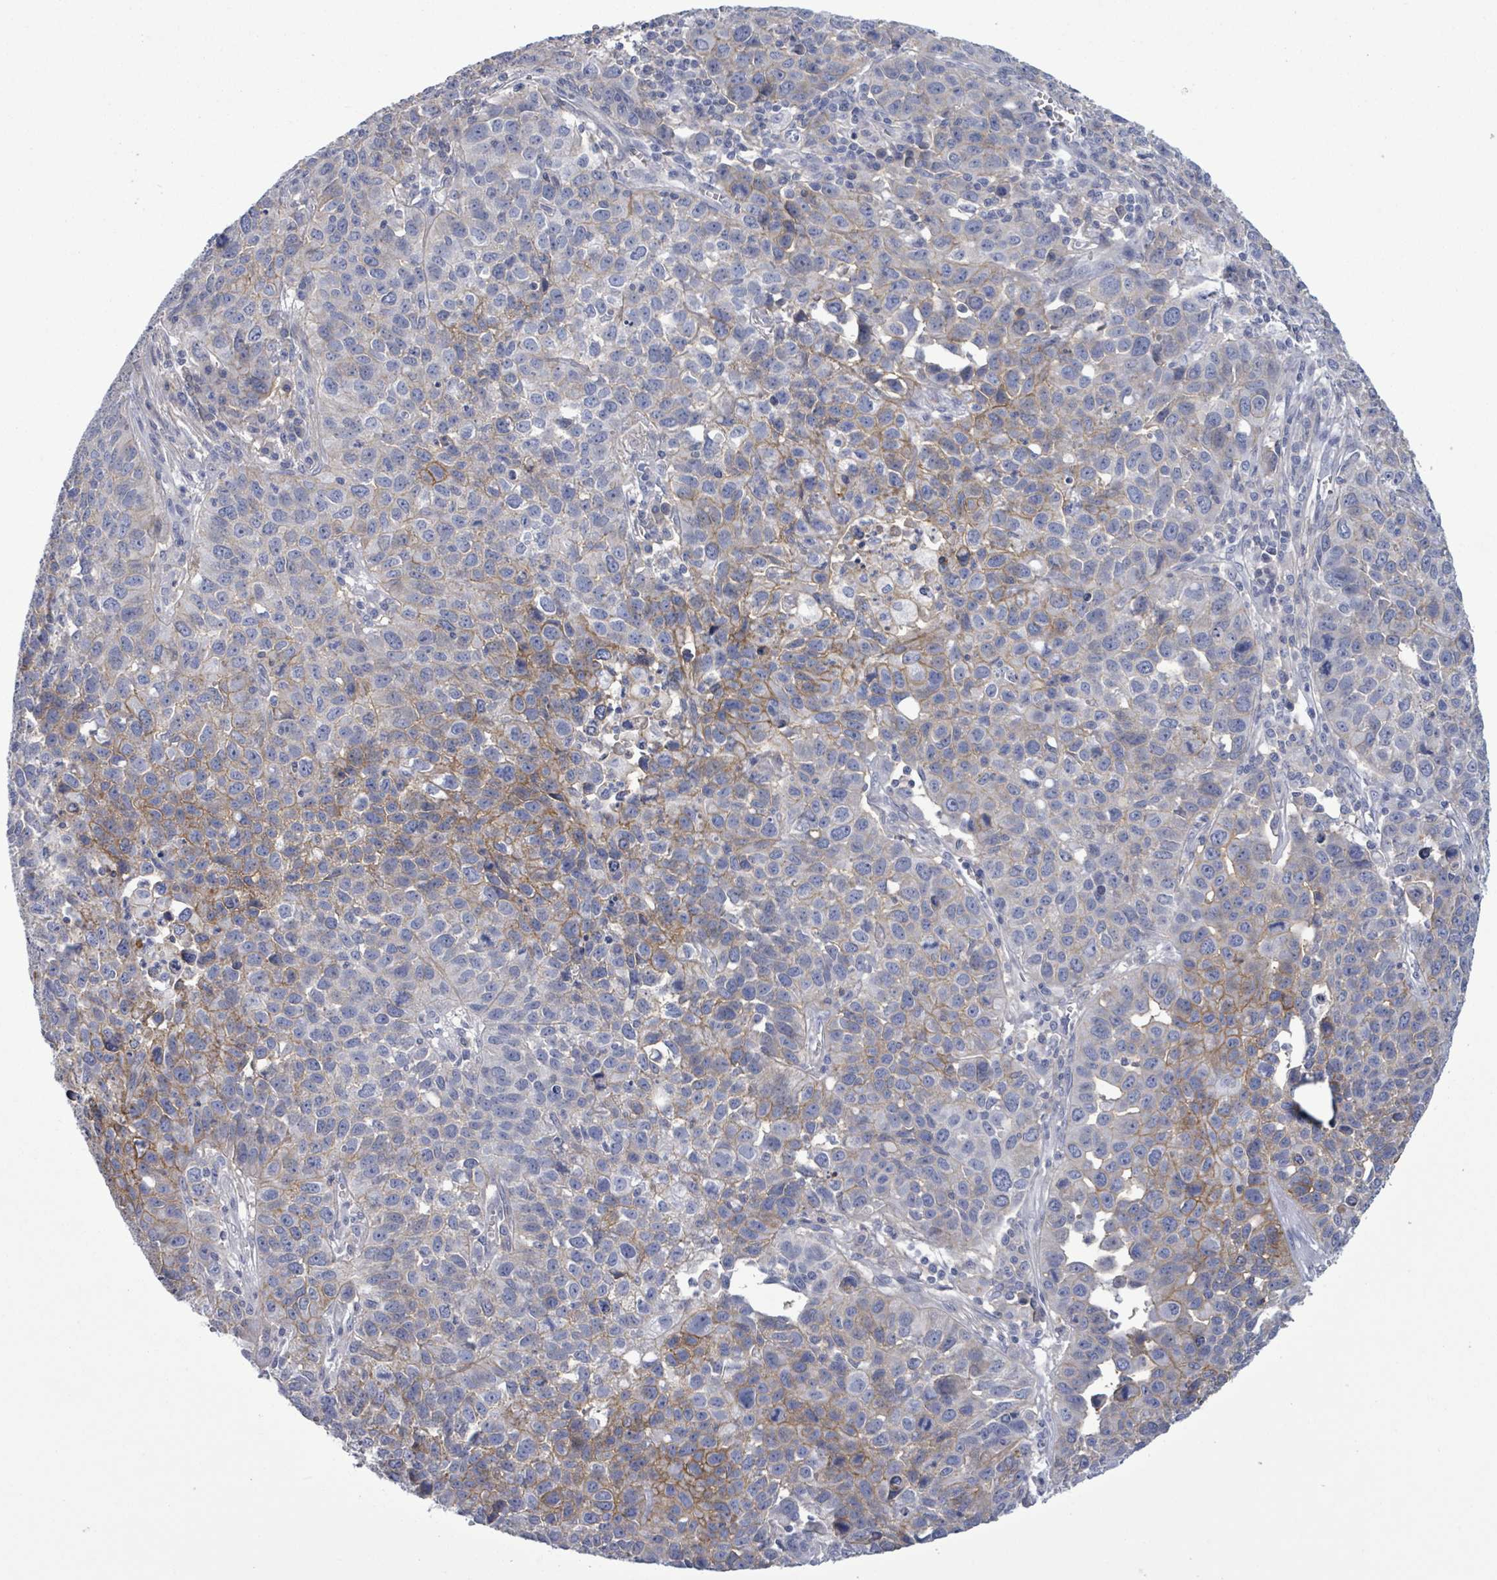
{"staining": {"intensity": "moderate", "quantity": "25%-75%", "location": "cytoplasmic/membranous"}, "tissue": "lung cancer", "cell_type": "Tumor cells", "image_type": "cancer", "snomed": [{"axis": "morphology", "description": "Squamous cell carcinoma, NOS"}, {"axis": "topography", "description": "Lung"}], "caption": "This histopathology image displays immunohistochemistry (IHC) staining of human lung cancer, with medium moderate cytoplasmic/membranous positivity in approximately 25%-75% of tumor cells.", "gene": "BSG", "patient": {"sex": "male", "age": 76}}